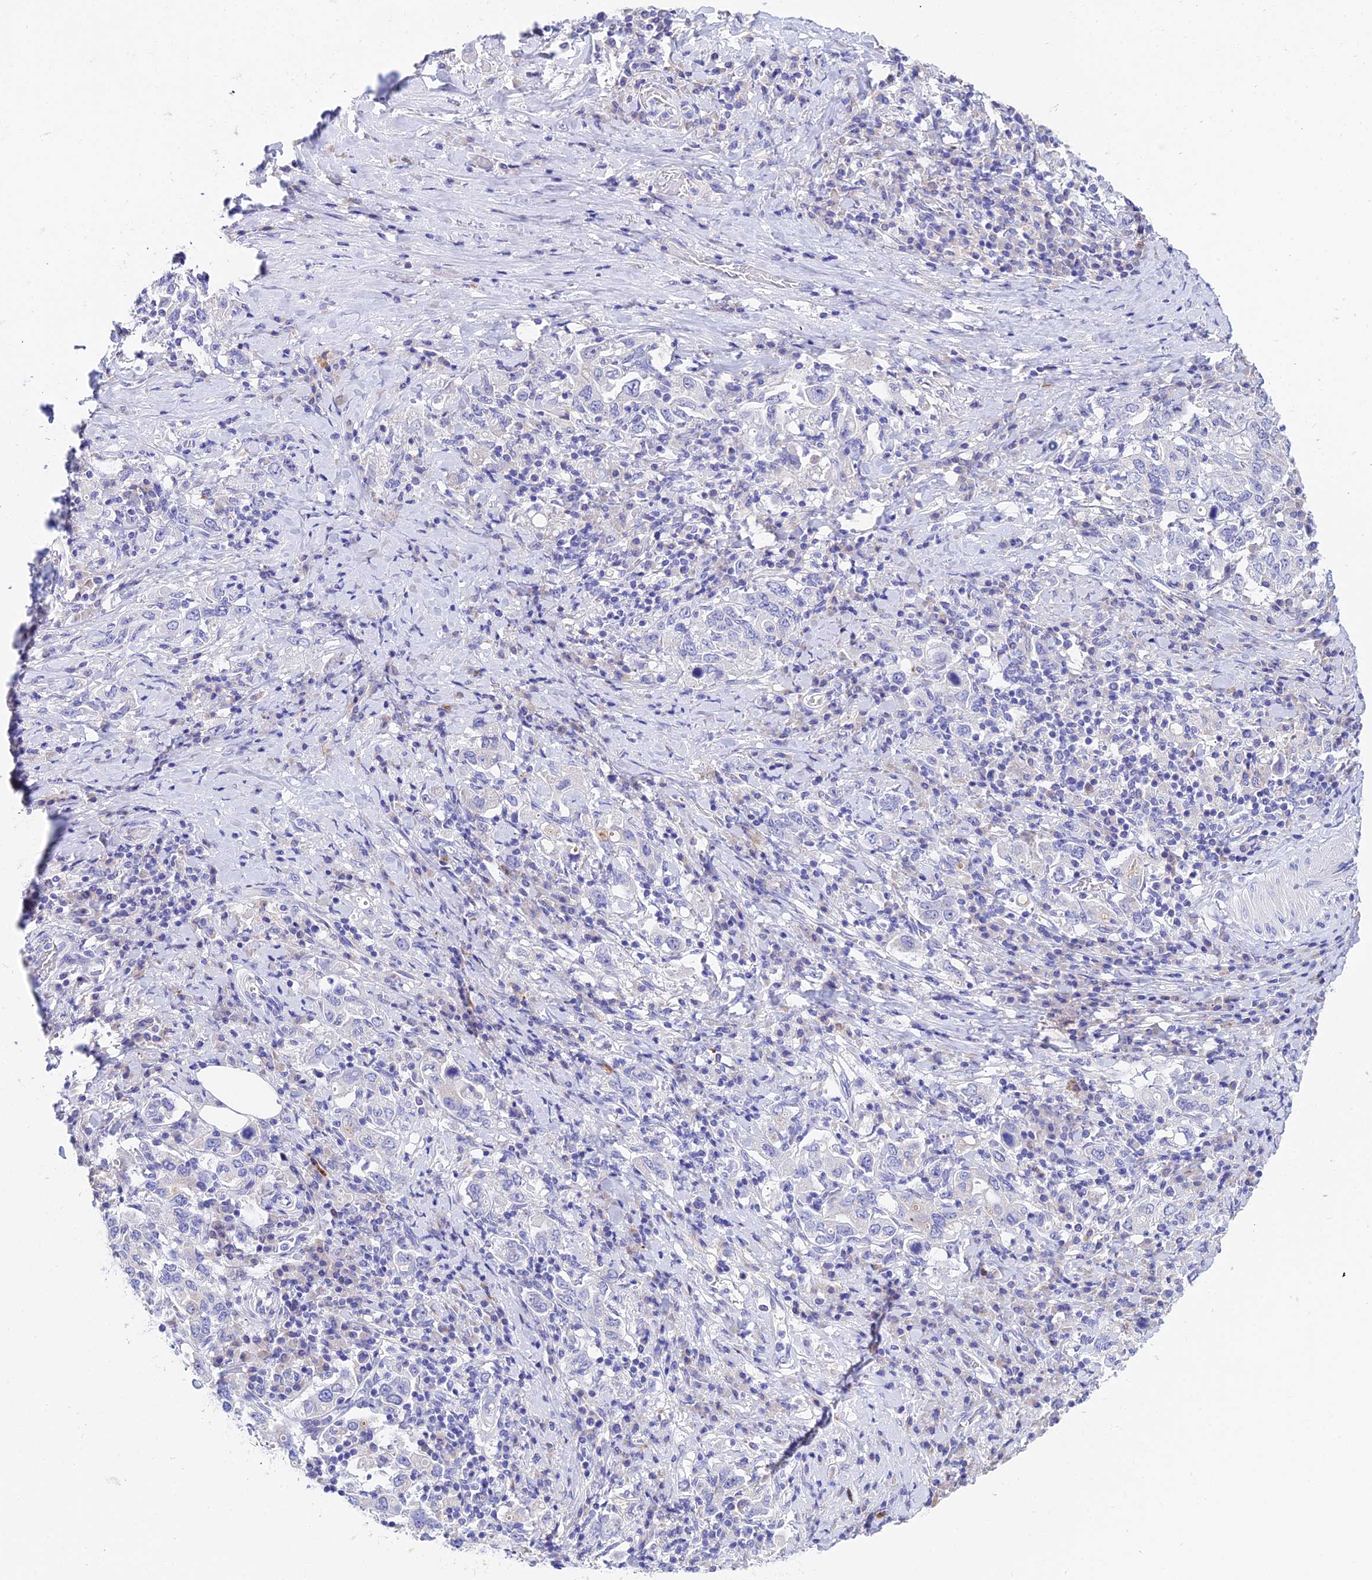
{"staining": {"intensity": "negative", "quantity": "none", "location": "none"}, "tissue": "stomach cancer", "cell_type": "Tumor cells", "image_type": "cancer", "snomed": [{"axis": "morphology", "description": "Adenocarcinoma, NOS"}, {"axis": "topography", "description": "Stomach, upper"}, {"axis": "topography", "description": "Stomach"}], "caption": "This is an immunohistochemistry histopathology image of stomach cancer. There is no staining in tumor cells.", "gene": "CEP41", "patient": {"sex": "male", "age": 62}}